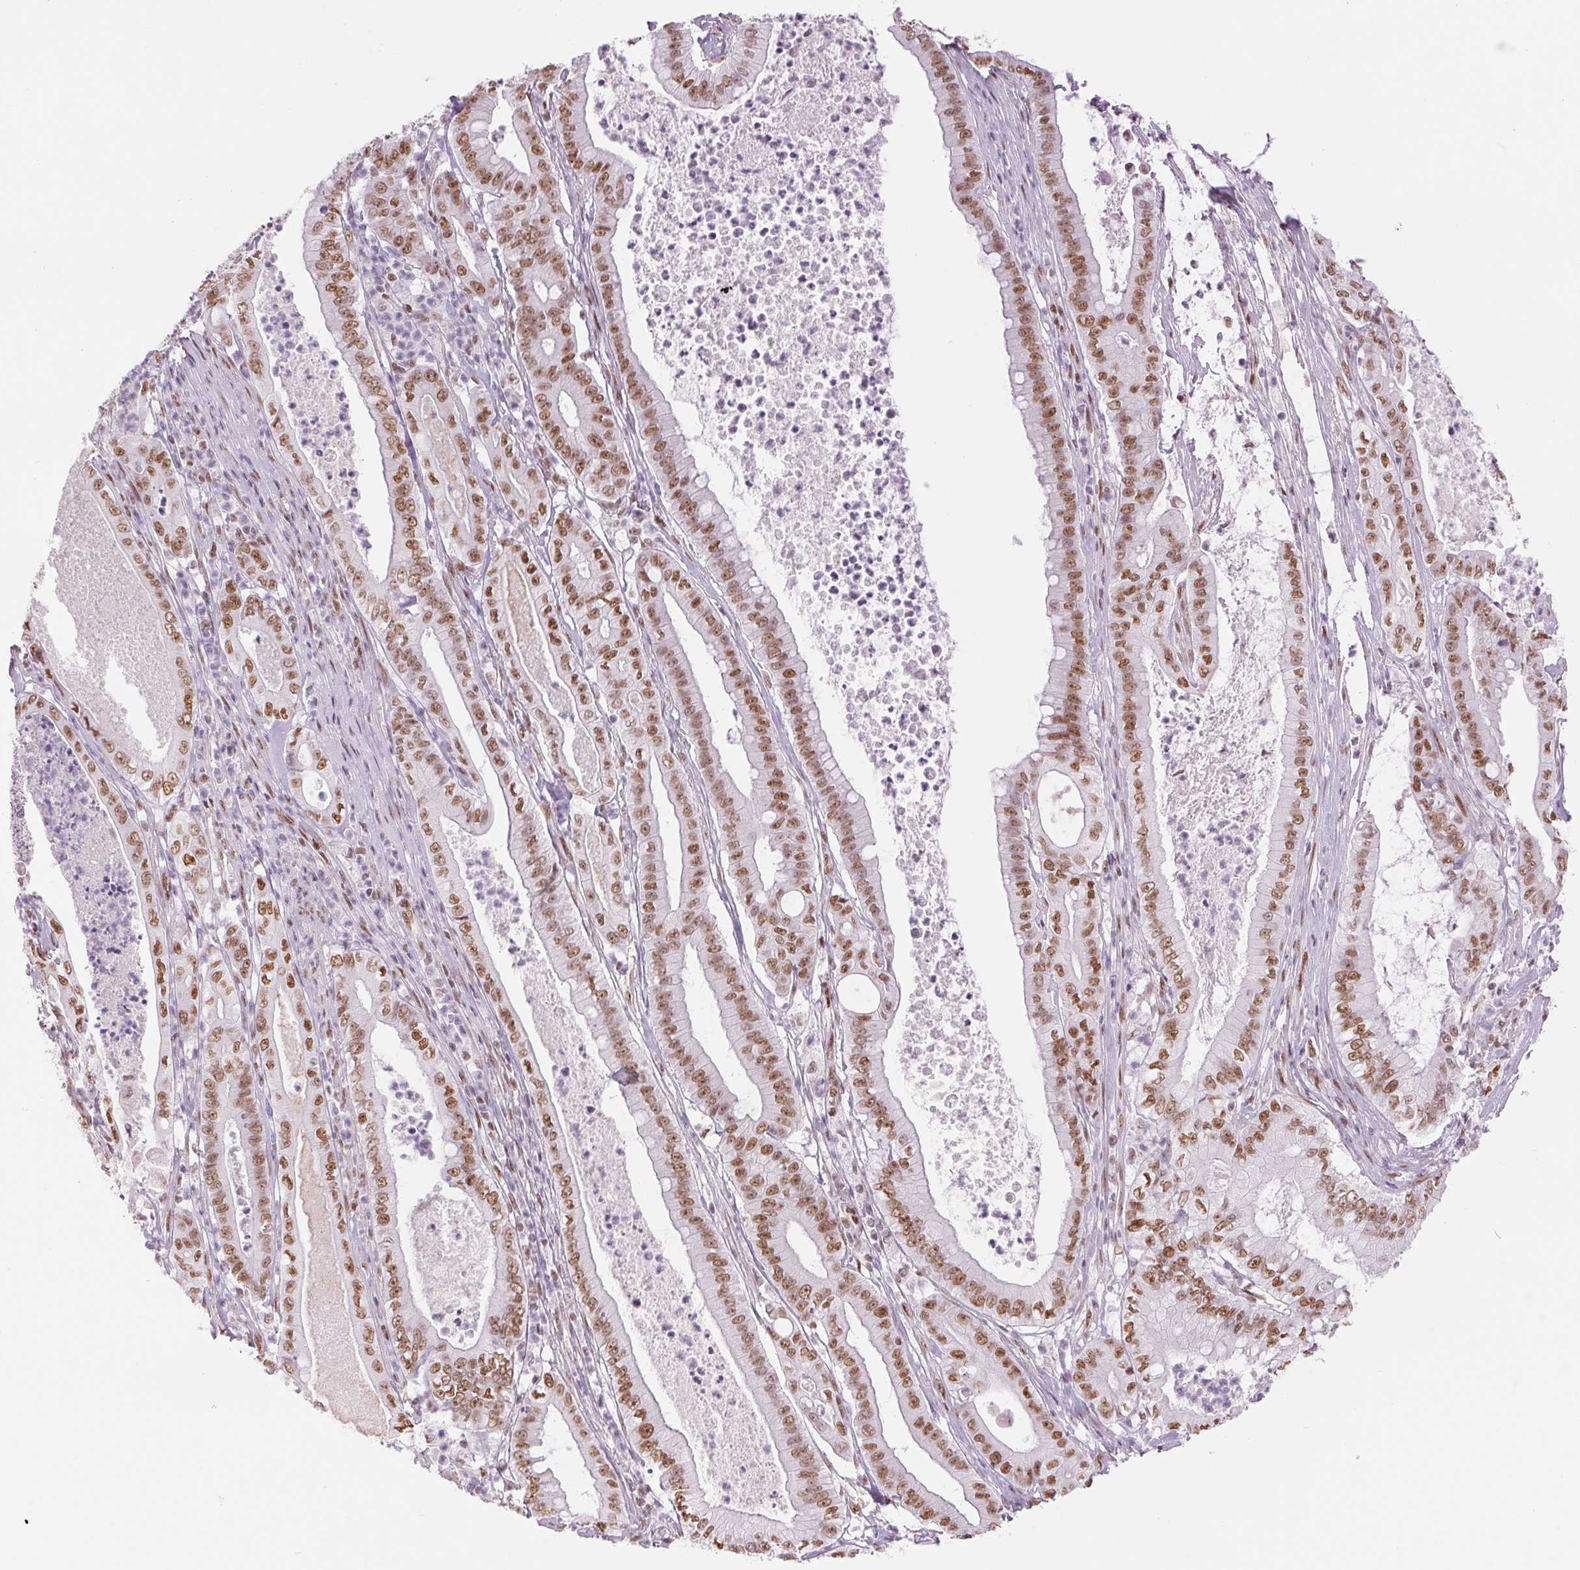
{"staining": {"intensity": "moderate", "quantity": ">75%", "location": "nuclear"}, "tissue": "pancreatic cancer", "cell_type": "Tumor cells", "image_type": "cancer", "snomed": [{"axis": "morphology", "description": "Adenocarcinoma, NOS"}, {"axis": "topography", "description": "Pancreas"}], "caption": "Protein staining displays moderate nuclear staining in approximately >75% of tumor cells in pancreatic cancer.", "gene": "ZFR2", "patient": {"sex": "male", "age": 71}}